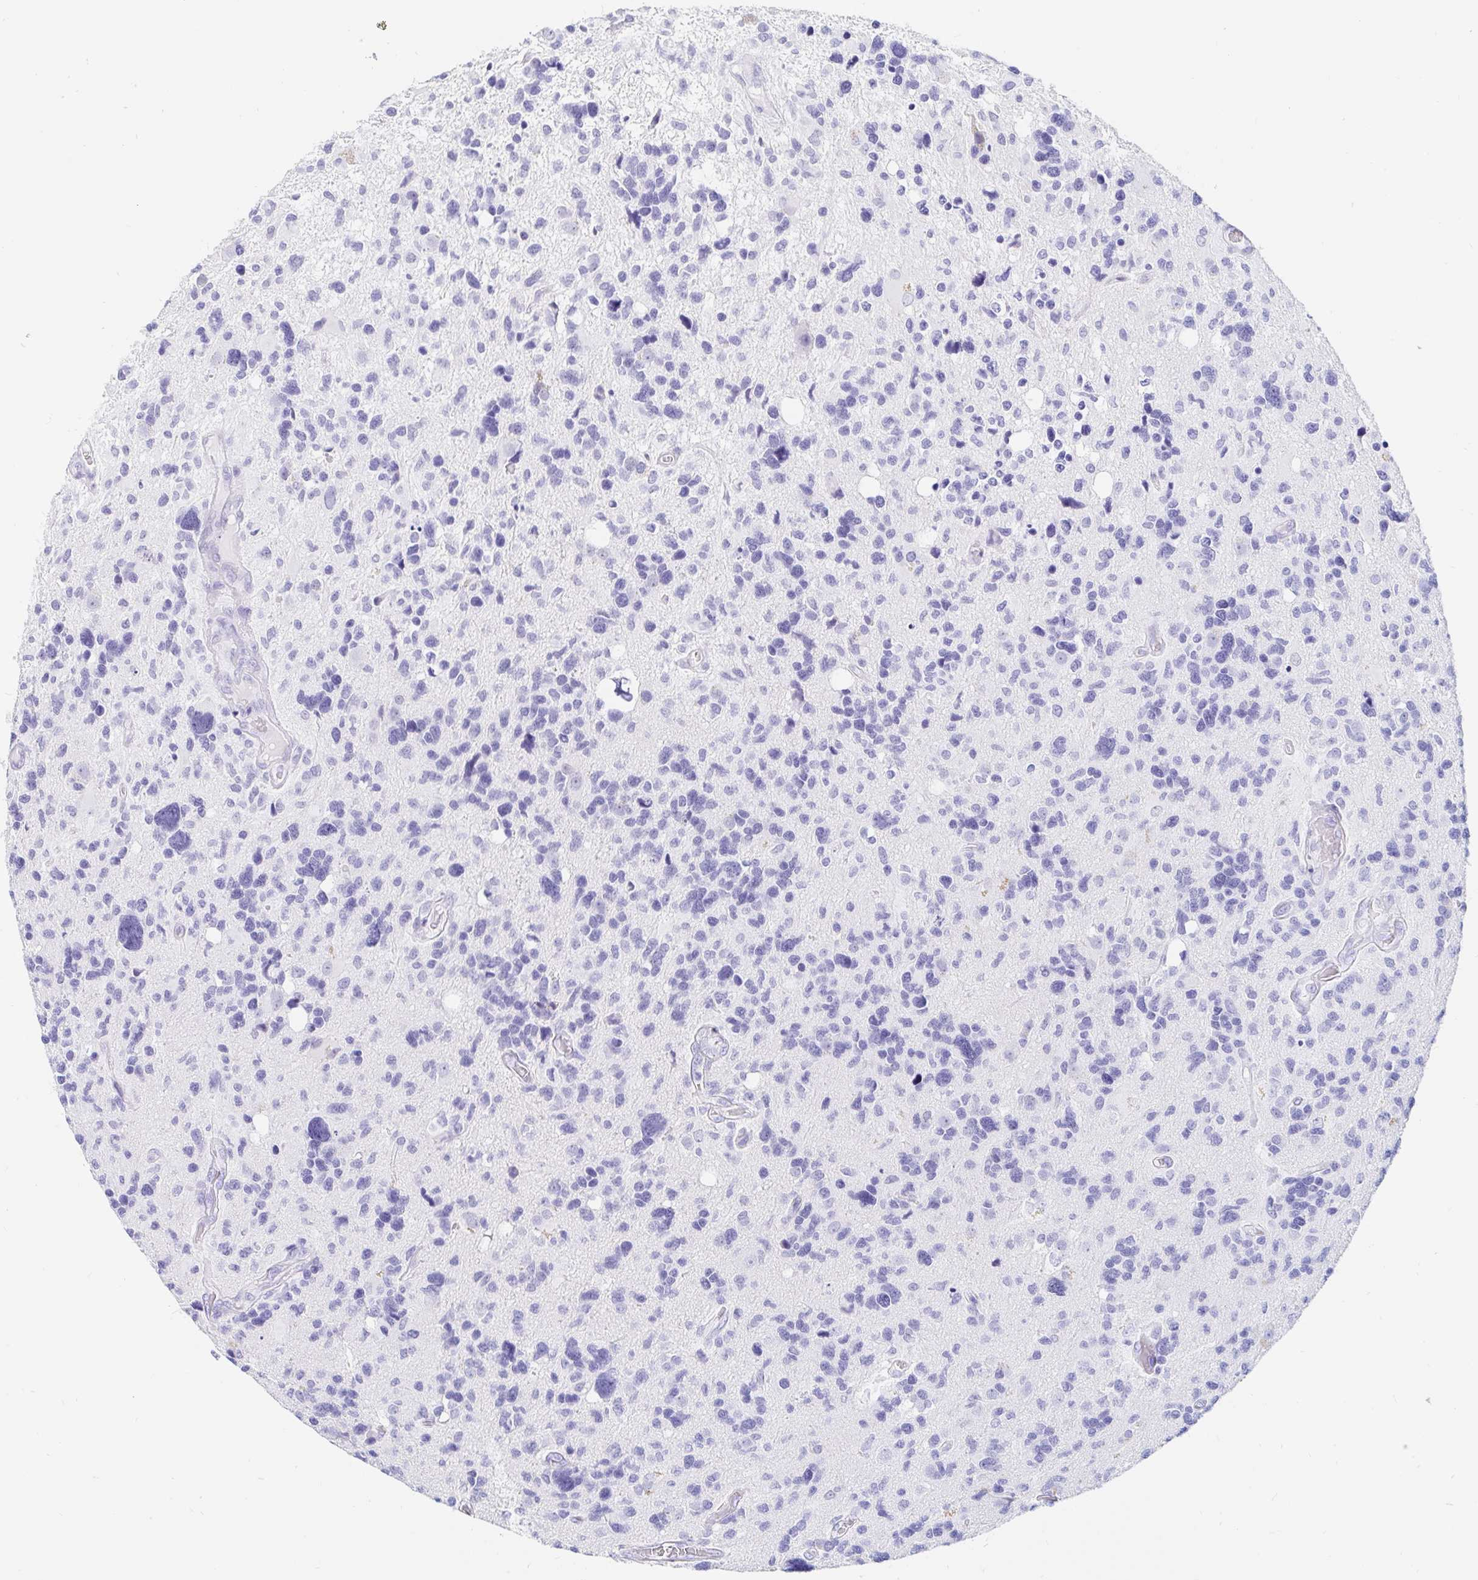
{"staining": {"intensity": "negative", "quantity": "none", "location": "none"}, "tissue": "glioma", "cell_type": "Tumor cells", "image_type": "cancer", "snomed": [{"axis": "morphology", "description": "Glioma, malignant, High grade"}, {"axis": "topography", "description": "Brain"}], "caption": "IHC of human malignant glioma (high-grade) reveals no positivity in tumor cells.", "gene": "OR6T1", "patient": {"sex": "male", "age": 49}}